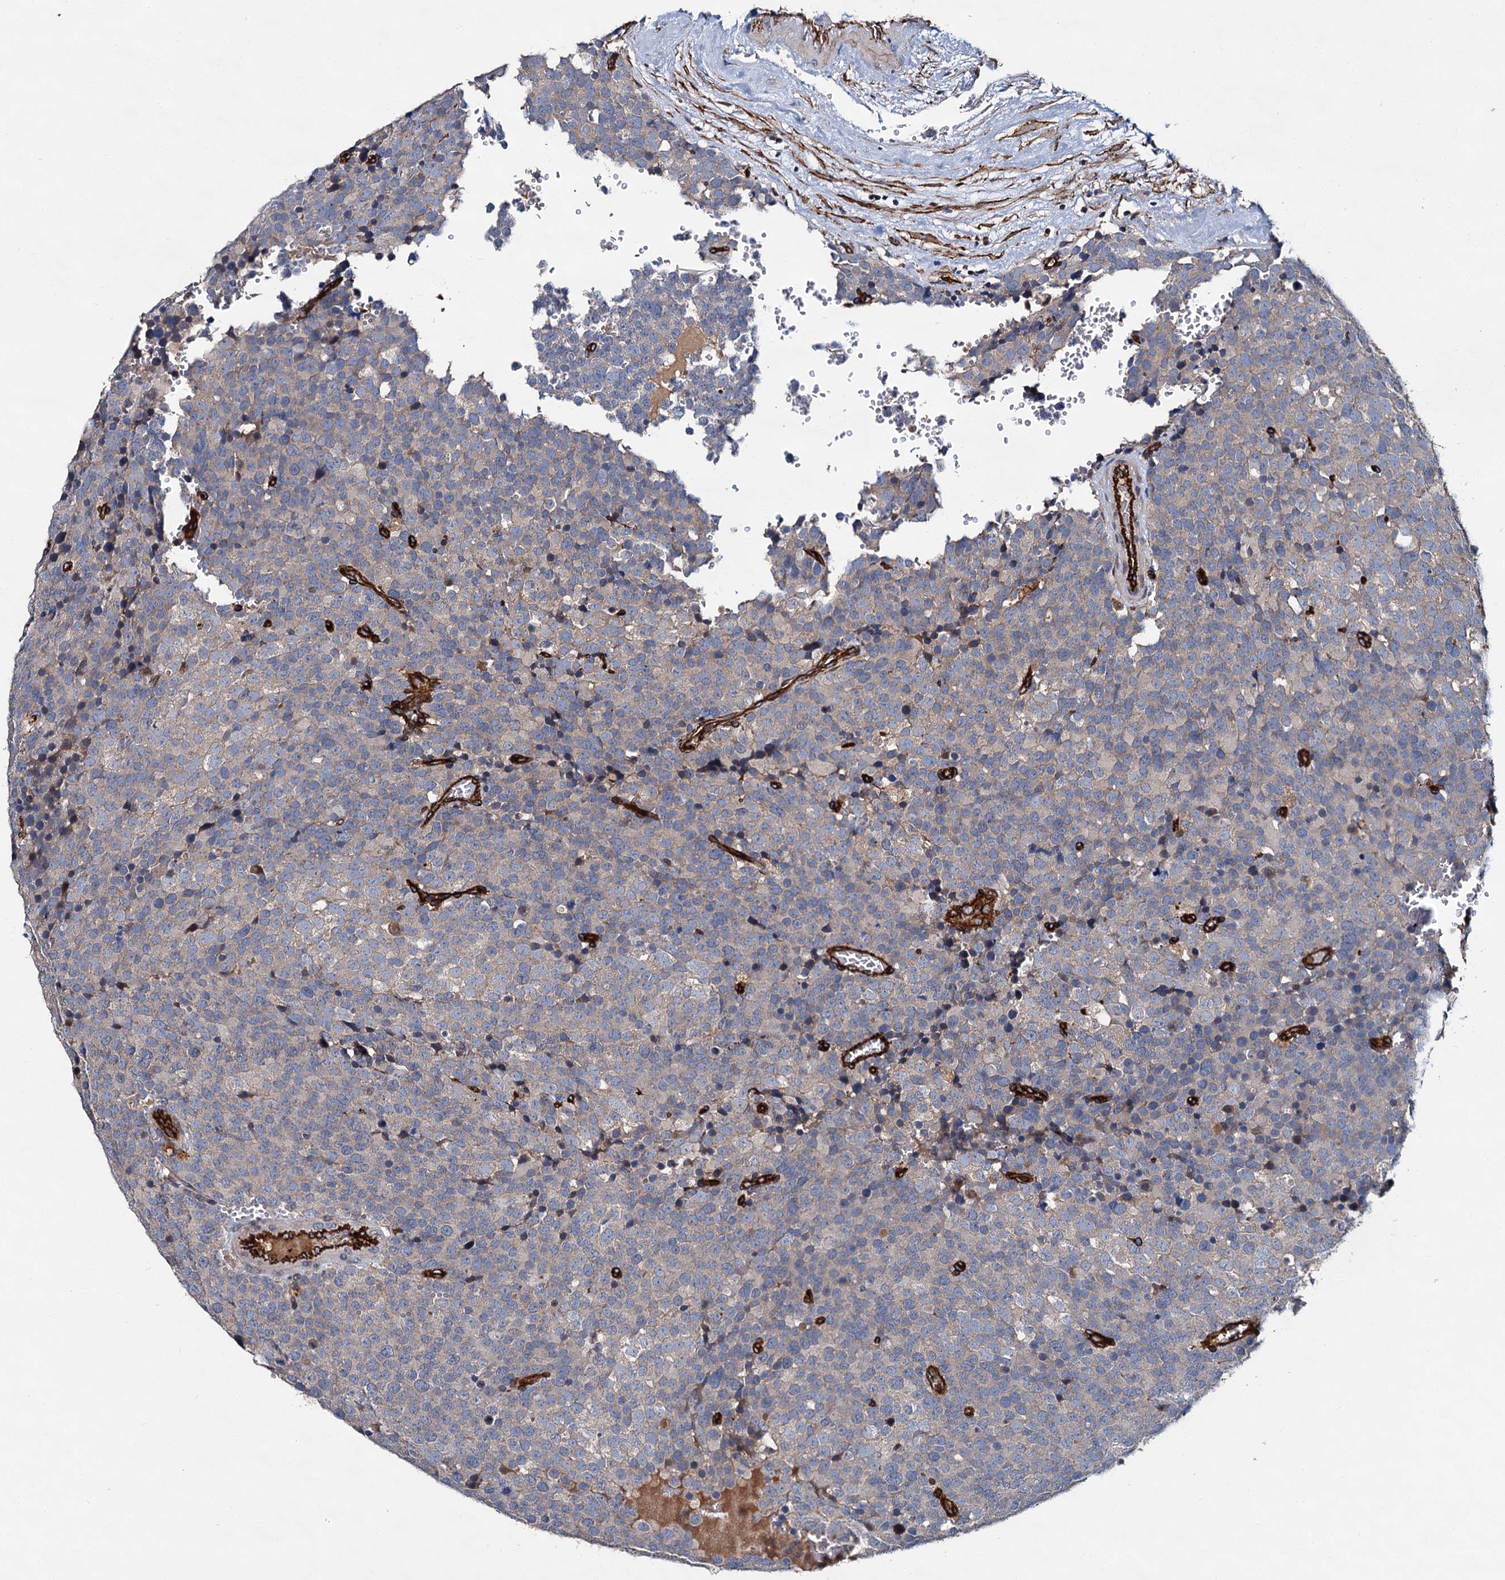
{"staining": {"intensity": "negative", "quantity": "none", "location": "none"}, "tissue": "testis cancer", "cell_type": "Tumor cells", "image_type": "cancer", "snomed": [{"axis": "morphology", "description": "Seminoma, NOS"}, {"axis": "topography", "description": "Testis"}], "caption": "A histopathology image of human seminoma (testis) is negative for staining in tumor cells. (Stains: DAB IHC with hematoxylin counter stain, Microscopy: brightfield microscopy at high magnification).", "gene": "CACNA1C", "patient": {"sex": "male", "age": 71}}